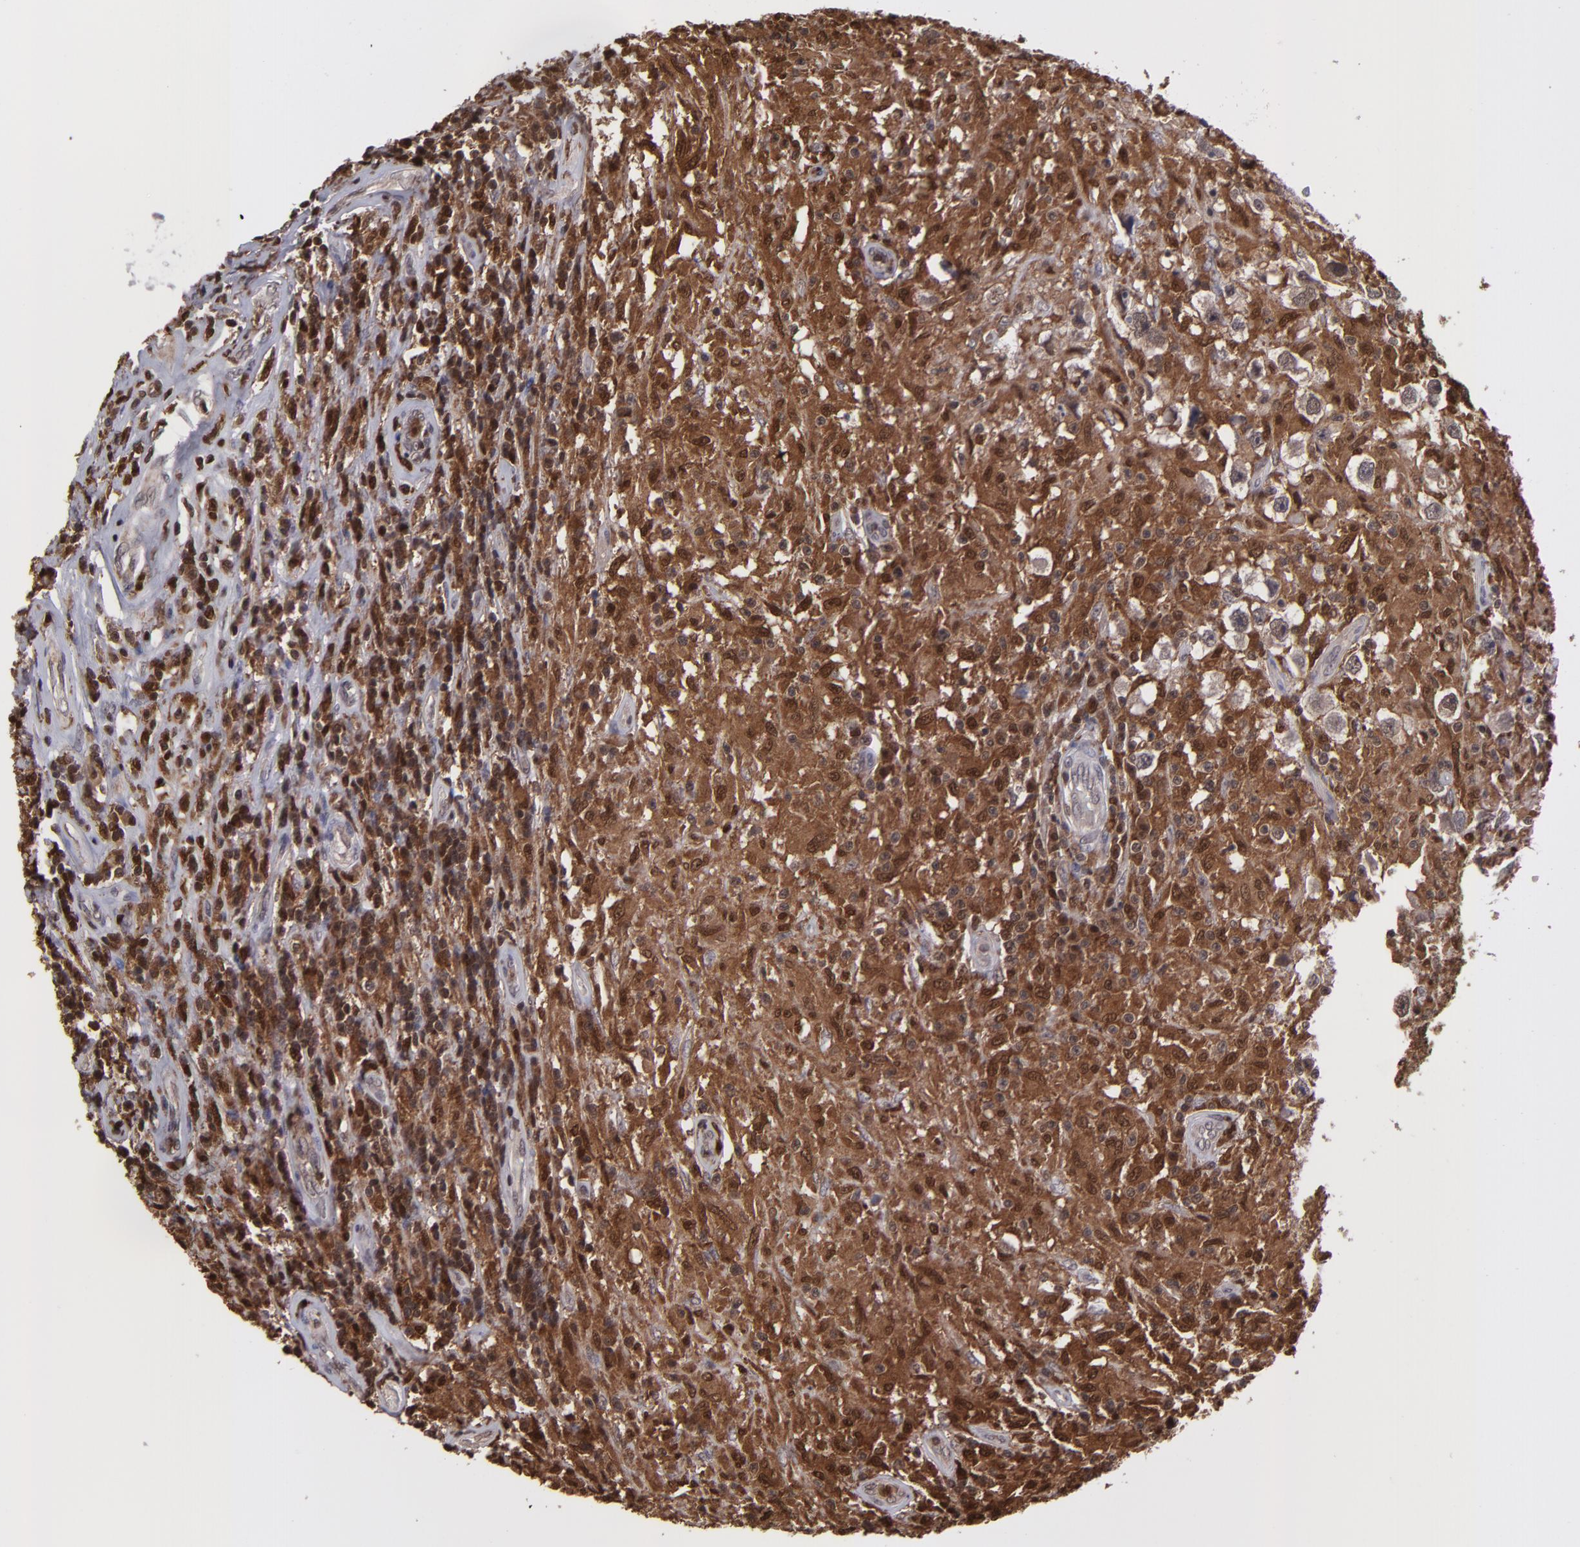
{"staining": {"intensity": "moderate", "quantity": ">75%", "location": "cytoplasmic/membranous,nuclear"}, "tissue": "testis cancer", "cell_type": "Tumor cells", "image_type": "cancer", "snomed": [{"axis": "morphology", "description": "Seminoma, NOS"}, {"axis": "topography", "description": "Testis"}], "caption": "This photomicrograph exhibits immunohistochemistry staining of human testis seminoma, with medium moderate cytoplasmic/membranous and nuclear positivity in approximately >75% of tumor cells.", "gene": "GRB2", "patient": {"sex": "male", "age": 34}}